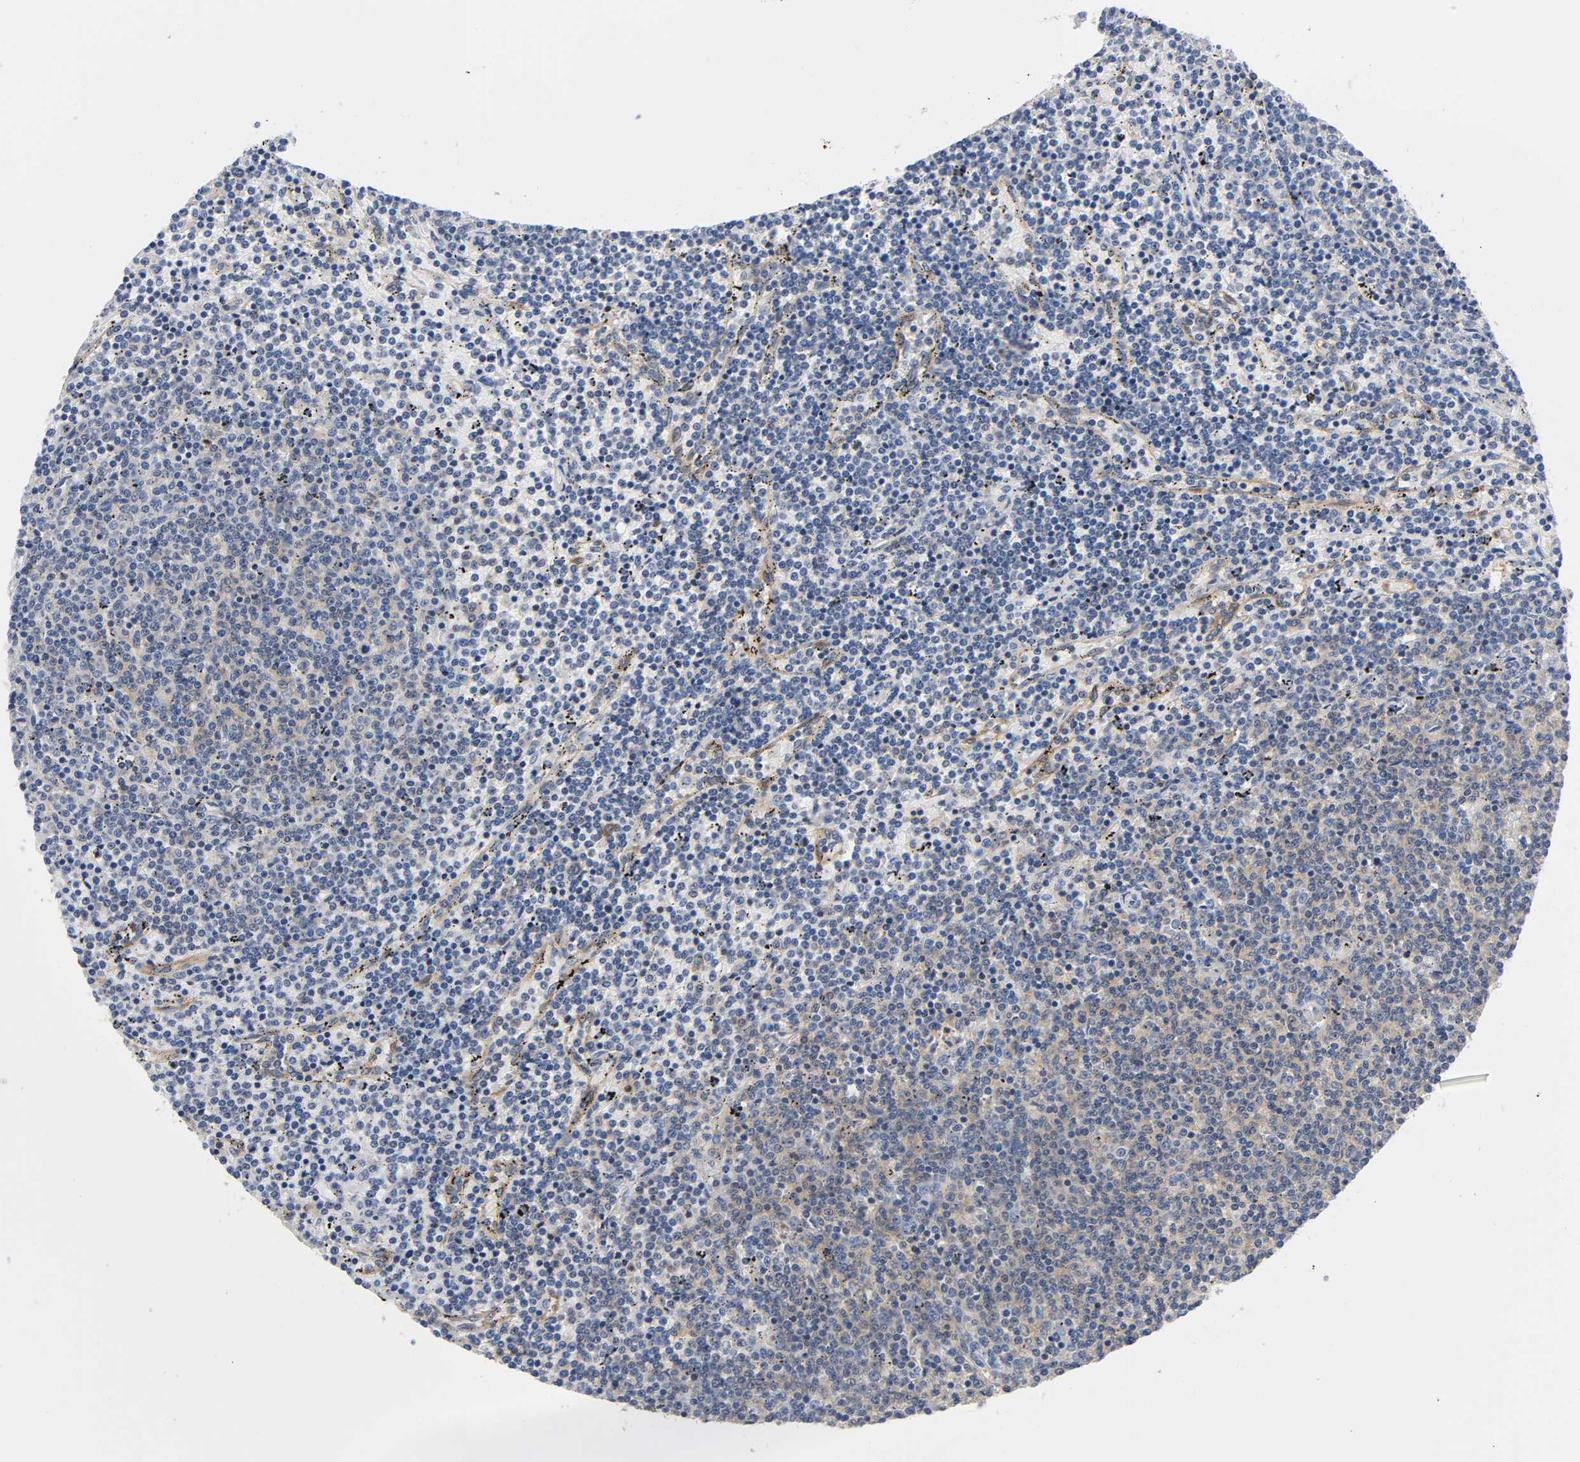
{"staining": {"intensity": "weak", "quantity": "25%-75%", "location": "cytoplasmic/membranous"}, "tissue": "lymphoma", "cell_type": "Tumor cells", "image_type": "cancer", "snomed": [{"axis": "morphology", "description": "Malignant lymphoma, non-Hodgkin's type, Low grade"}, {"axis": "topography", "description": "Spleen"}], "caption": "Immunohistochemical staining of malignant lymphoma, non-Hodgkin's type (low-grade) shows low levels of weak cytoplasmic/membranous staining in approximately 25%-75% of tumor cells.", "gene": "PRKAB1", "patient": {"sex": "female", "age": 50}}